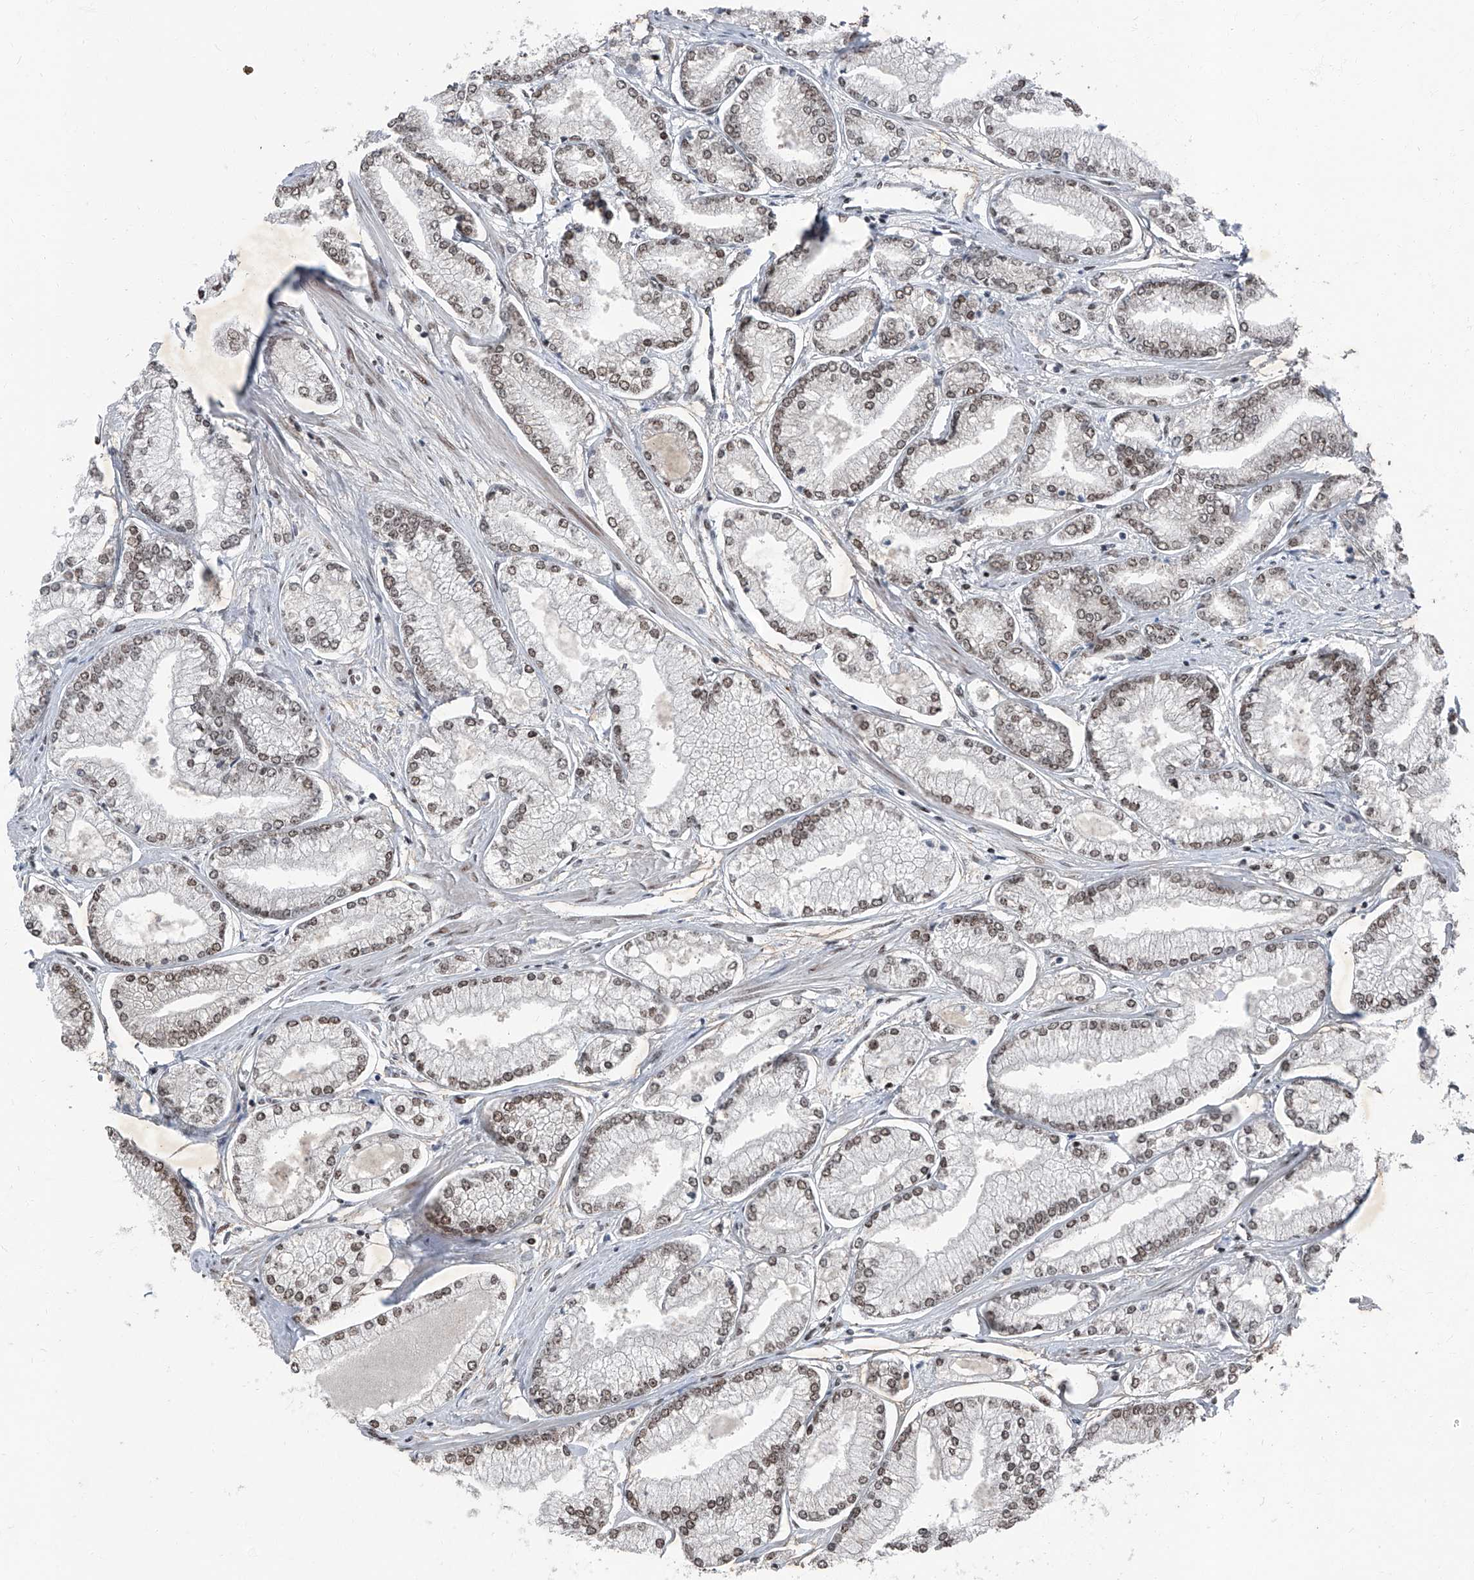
{"staining": {"intensity": "weak", "quantity": ">75%", "location": "nuclear"}, "tissue": "prostate cancer", "cell_type": "Tumor cells", "image_type": "cancer", "snomed": [{"axis": "morphology", "description": "Adenocarcinoma, Low grade"}, {"axis": "topography", "description": "Prostate"}], "caption": "Prostate cancer (adenocarcinoma (low-grade)) stained for a protein displays weak nuclear positivity in tumor cells.", "gene": "BMI1", "patient": {"sex": "male", "age": 52}}